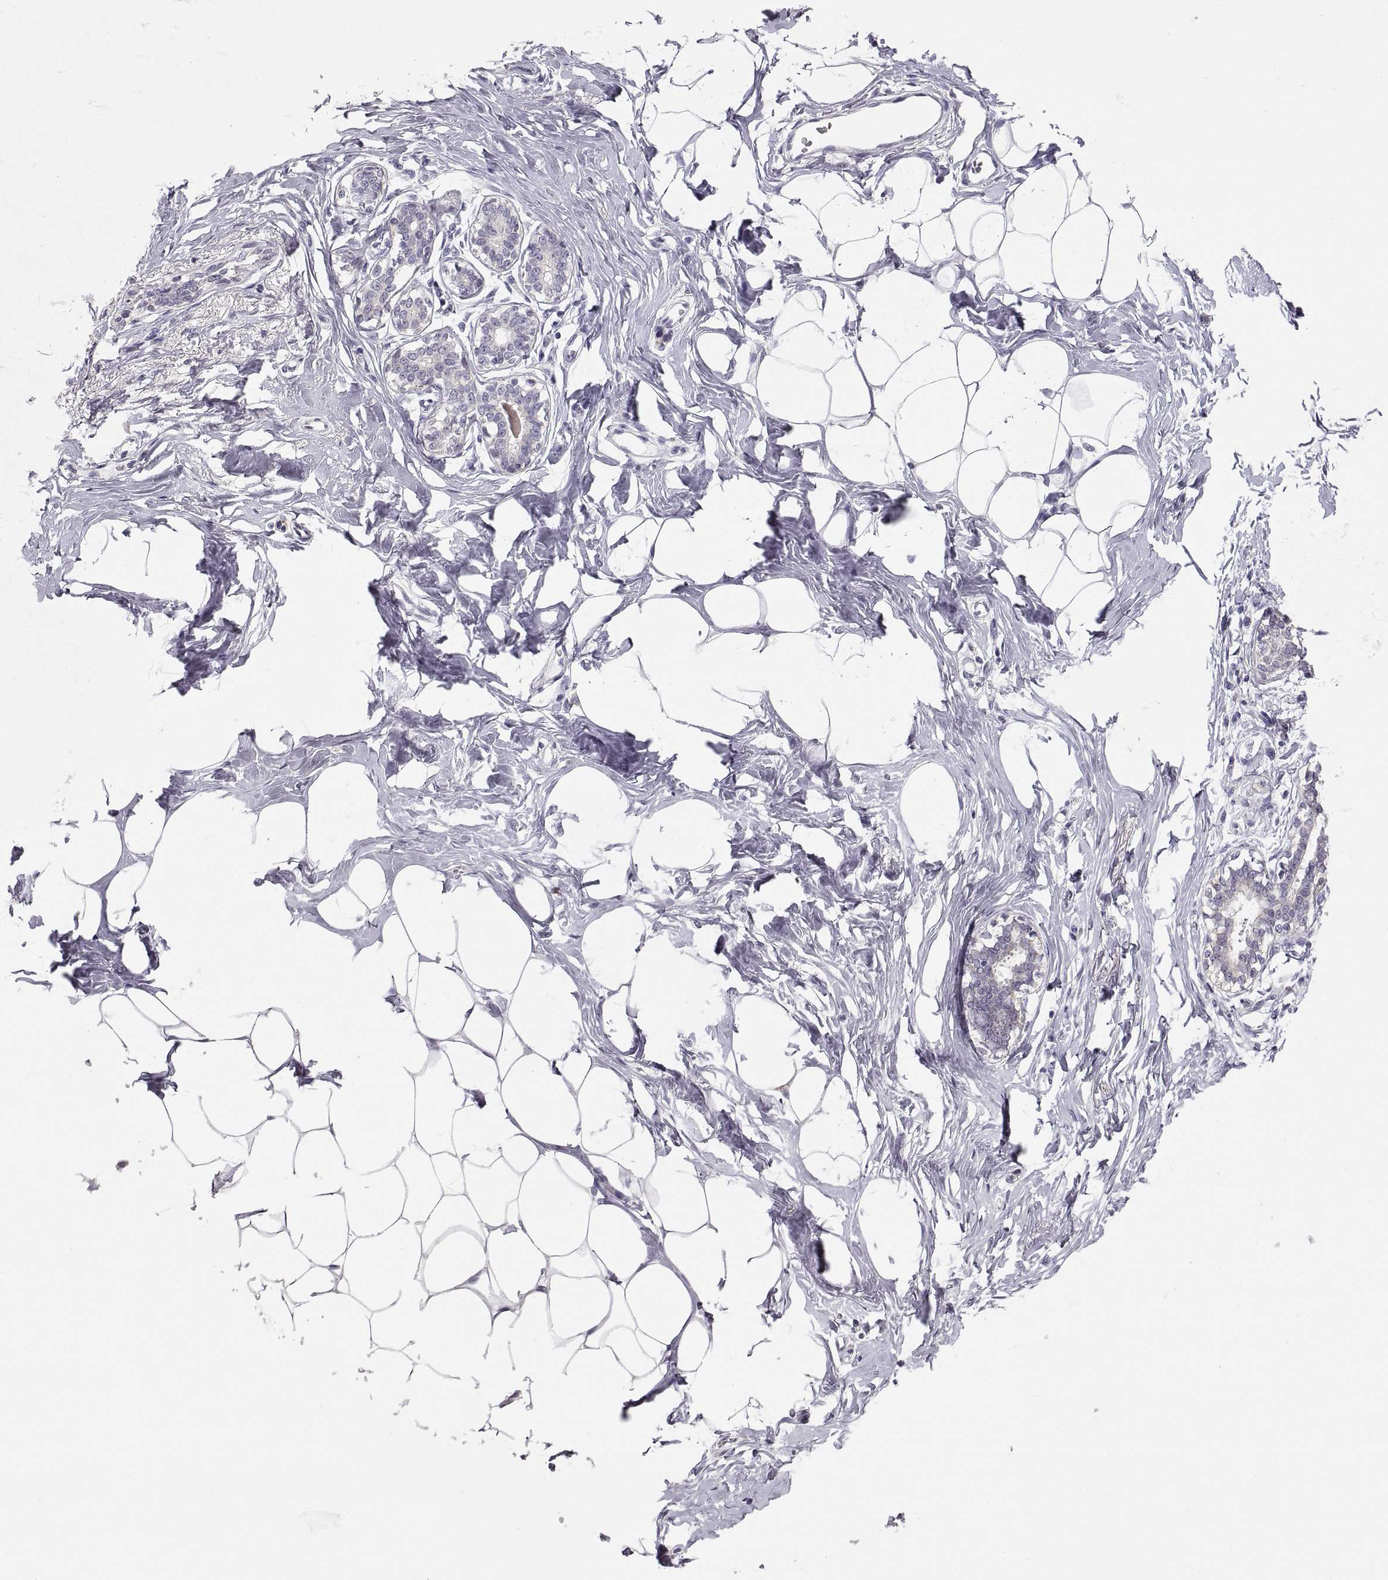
{"staining": {"intensity": "negative", "quantity": "none", "location": "none"}, "tissue": "breast", "cell_type": "Adipocytes", "image_type": "normal", "snomed": [{"axis": "morphology", "description": "Normal tissue, NOS"}, {"axis": "morphology", "description": "Lobular carcinoma, in situ"}, {"axis": "topography", "description": "Breast"}], "caption": "Adipocytes are negative for protein expression in benign human breast. (DAB (3,3'-diaminobenzidine) IHC with hematoxylin counter stain).", "gene": "ZNF185", "patient": {"sex": "female", "age": 35}}